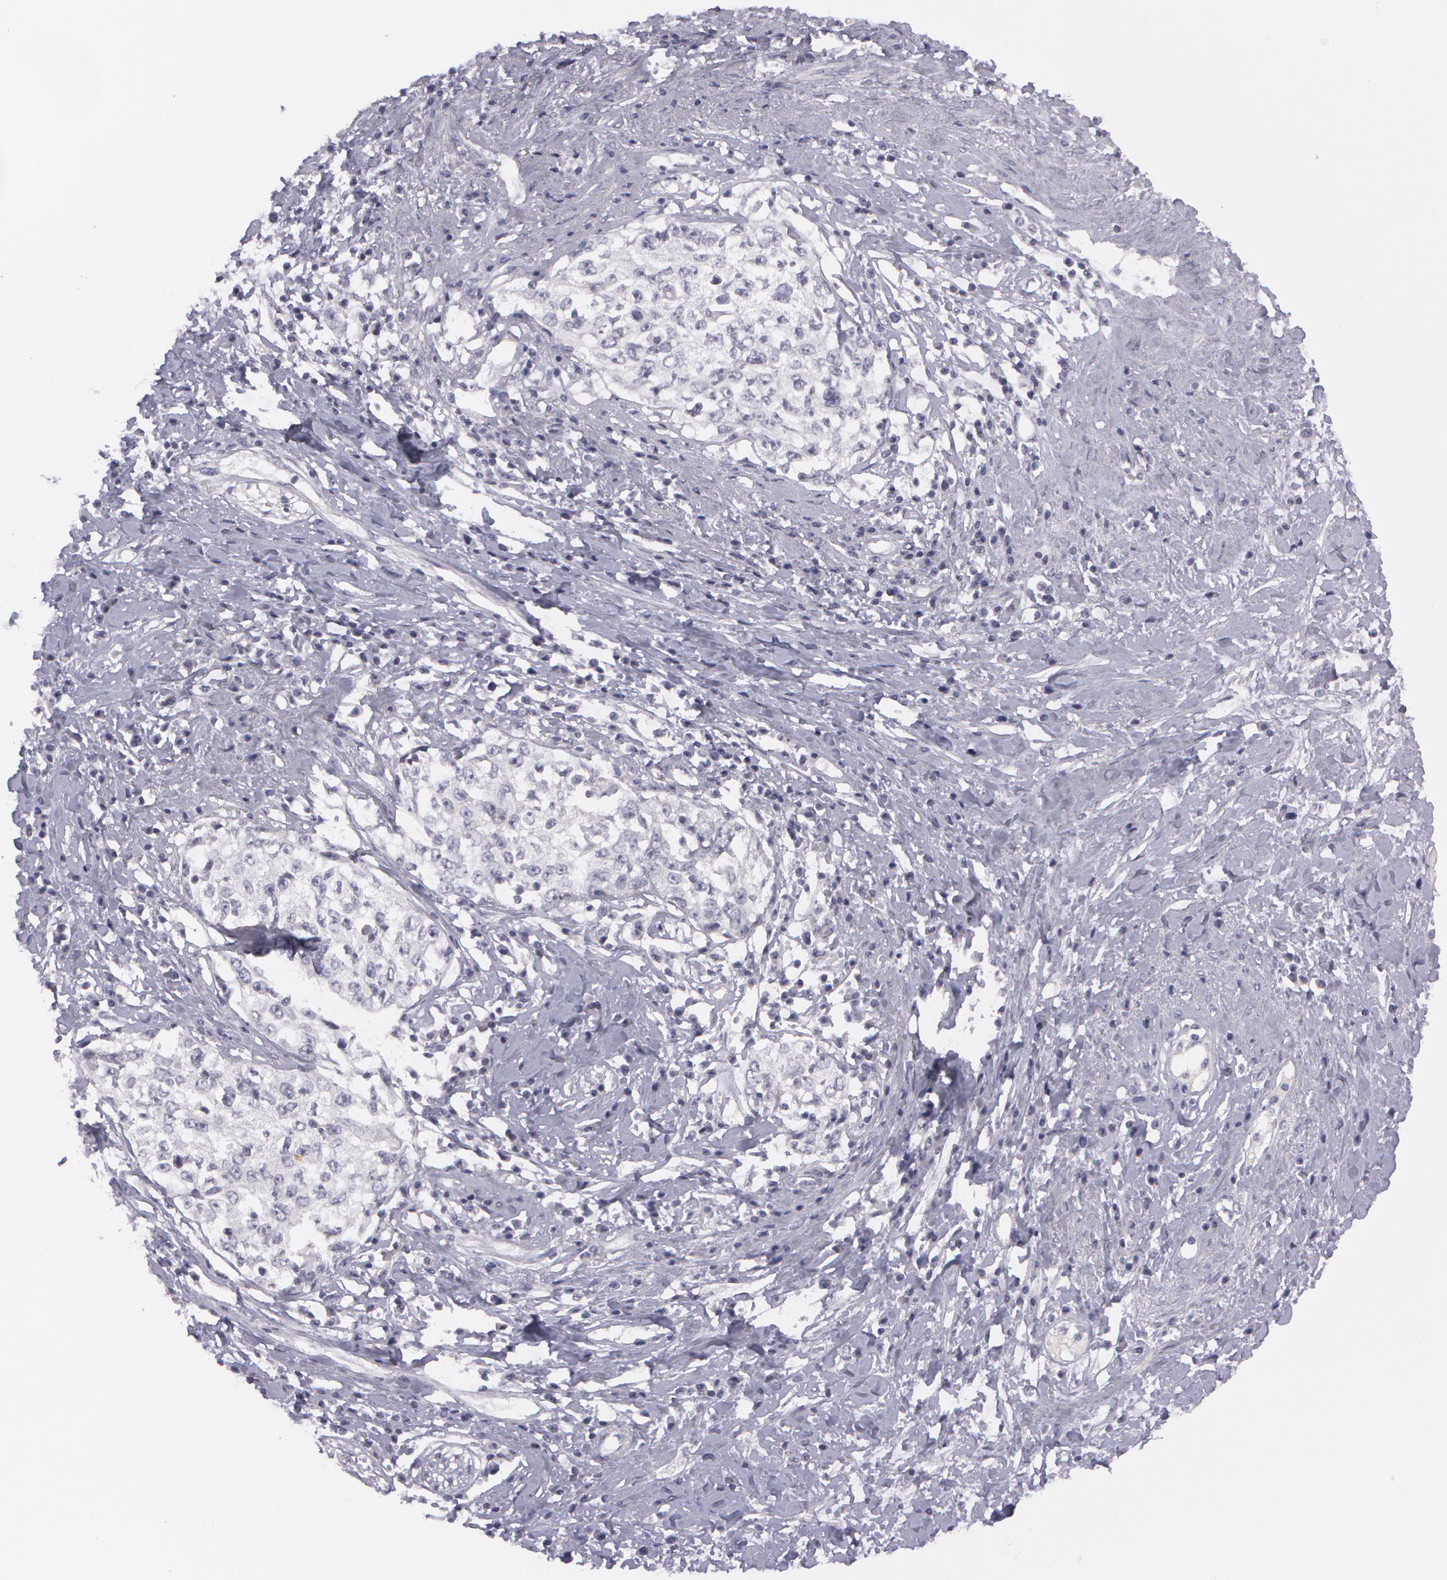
{"staining": {"intensity": "negative", "quantity": "none", "location": "none"}, "tissue": "cervical cancer", "cell_type": "Tumor cells", "image_type": "cancer", "snomed": [{"axis": "morphology", "description": "Squamous cell carcinoma, NOS"}, {"axis": "topography", "description": "Cervix"}], "caption": "IHC of cervical cancer displays no expression in tumor cells.", "gene": "IL1RN", "patient": {"sex": "female", "age": 57}}